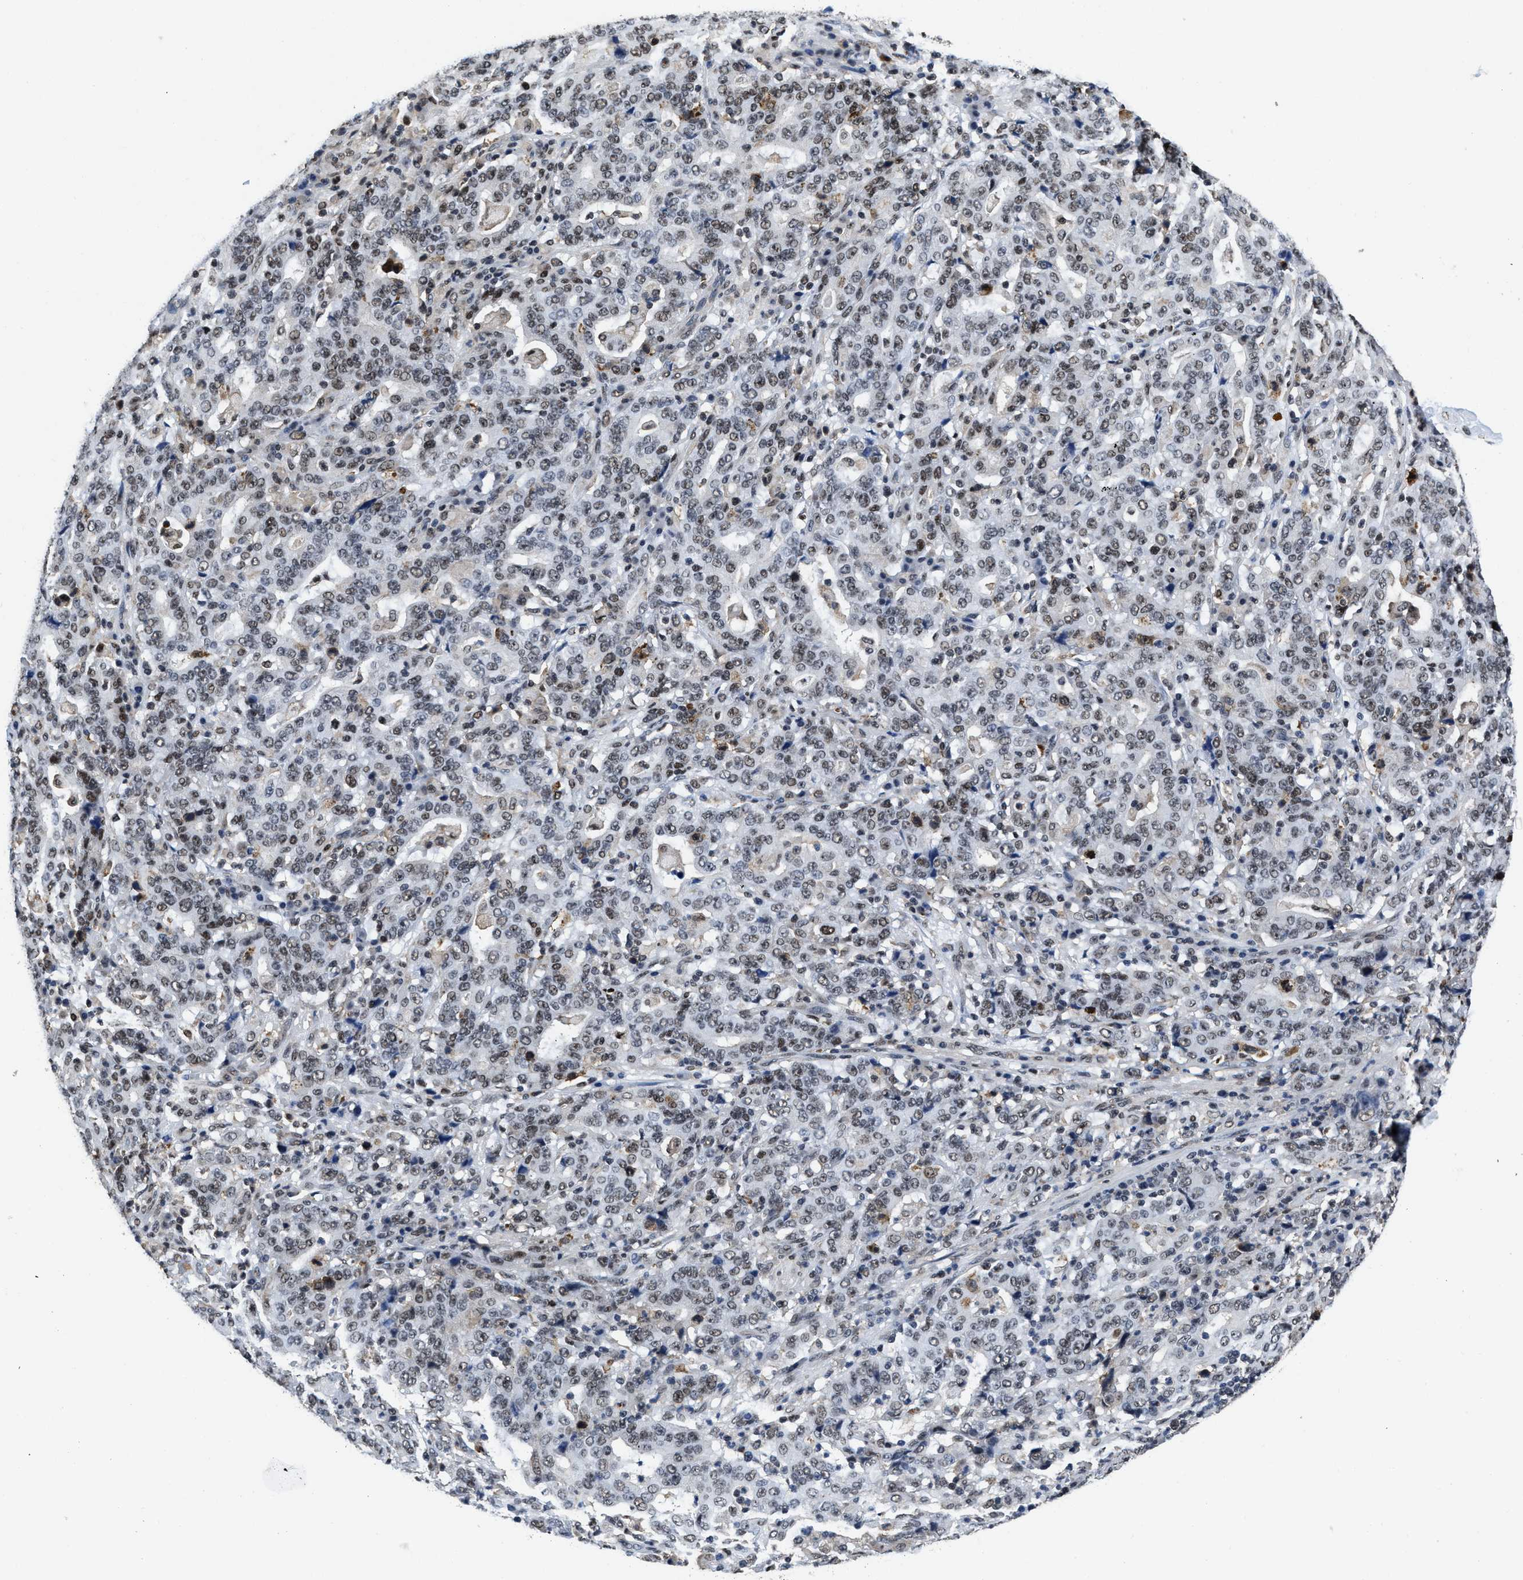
{"staining": {"intensity": "weak", "quantity": "25%-75%", "location": "nuclear"}, "tissue": "stomach cancer", "cell_type": "Tumor cells", "image_type": "cancer", "snomed": [{"axis": "morphology", "description": "Normal tissue, NOS"}, {"axis": "morphology", "description": "Adenocarcinoma, NOS"}, {"axis": "topography", "description": "Stomach, upper"}, {"axis": "topography", "description": "Stomach"}], "caption": "A brown stain highlights weak nuclear expression of a protein in human stomach cancer tumor cells.", "gene": "SUPT16H", "patient": {"sex": "male", "age": 59}}